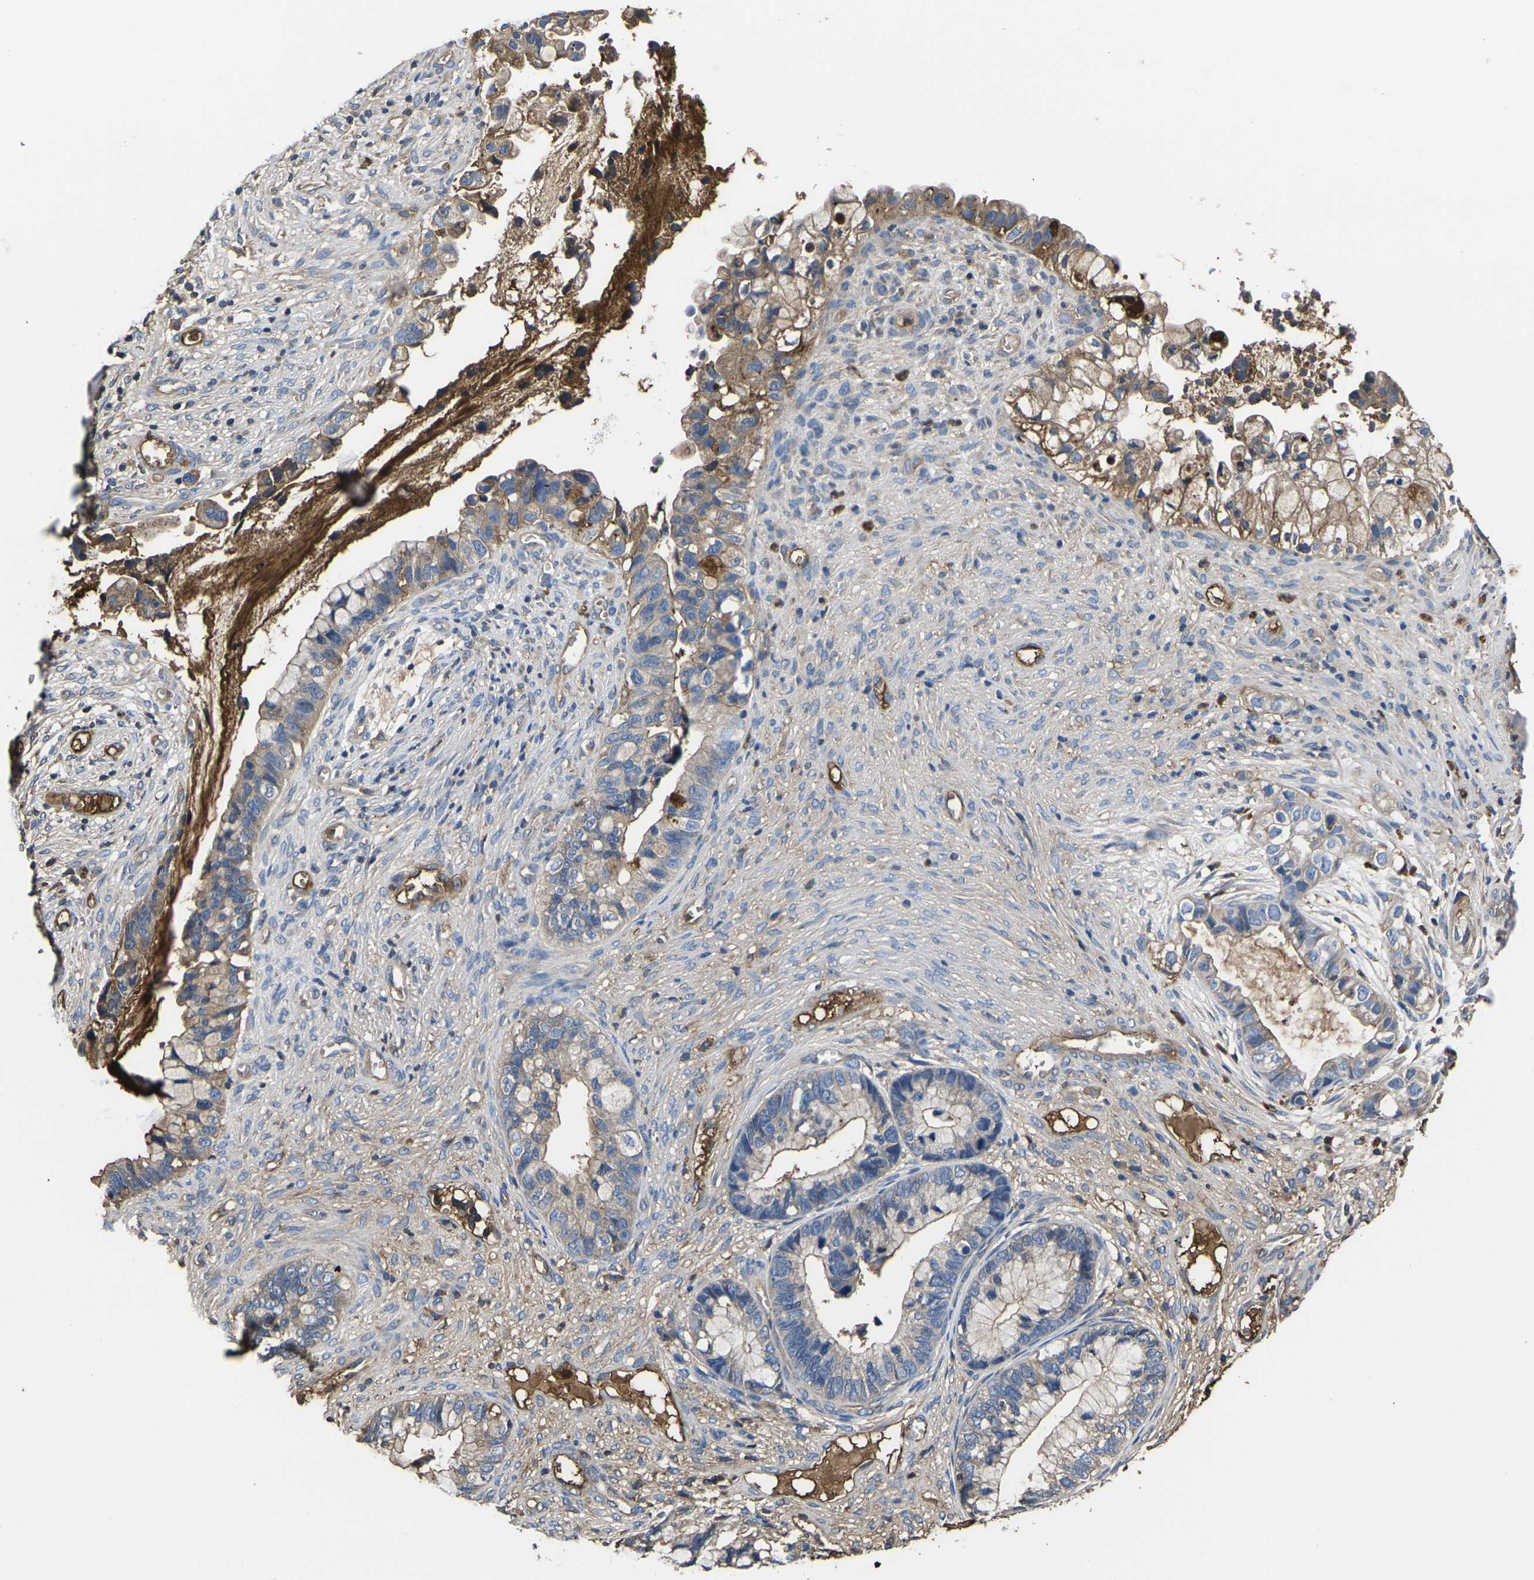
{"staining": {"intensity": "moderate", "quantity": "25%-75%", "location": "cytoplasmic/membranous"}, "tissue": "cervical cancer", "cell_type": "Tumor cells", "image_type": "cancer", "snomed": [{"axis": "morphology", "description": "Adenocarcinoma, NOS"}, {"axis": "topography", "description": "Cervix"}], "caption": "Tumor cells reveal medium levels of moderate cytoplasmic/membranous positivity in approximately 25%-75% of cells in cervical adenocarcinoma.", "gene": "HSPG2", "patient": {"sex": "female", "age": 44}}